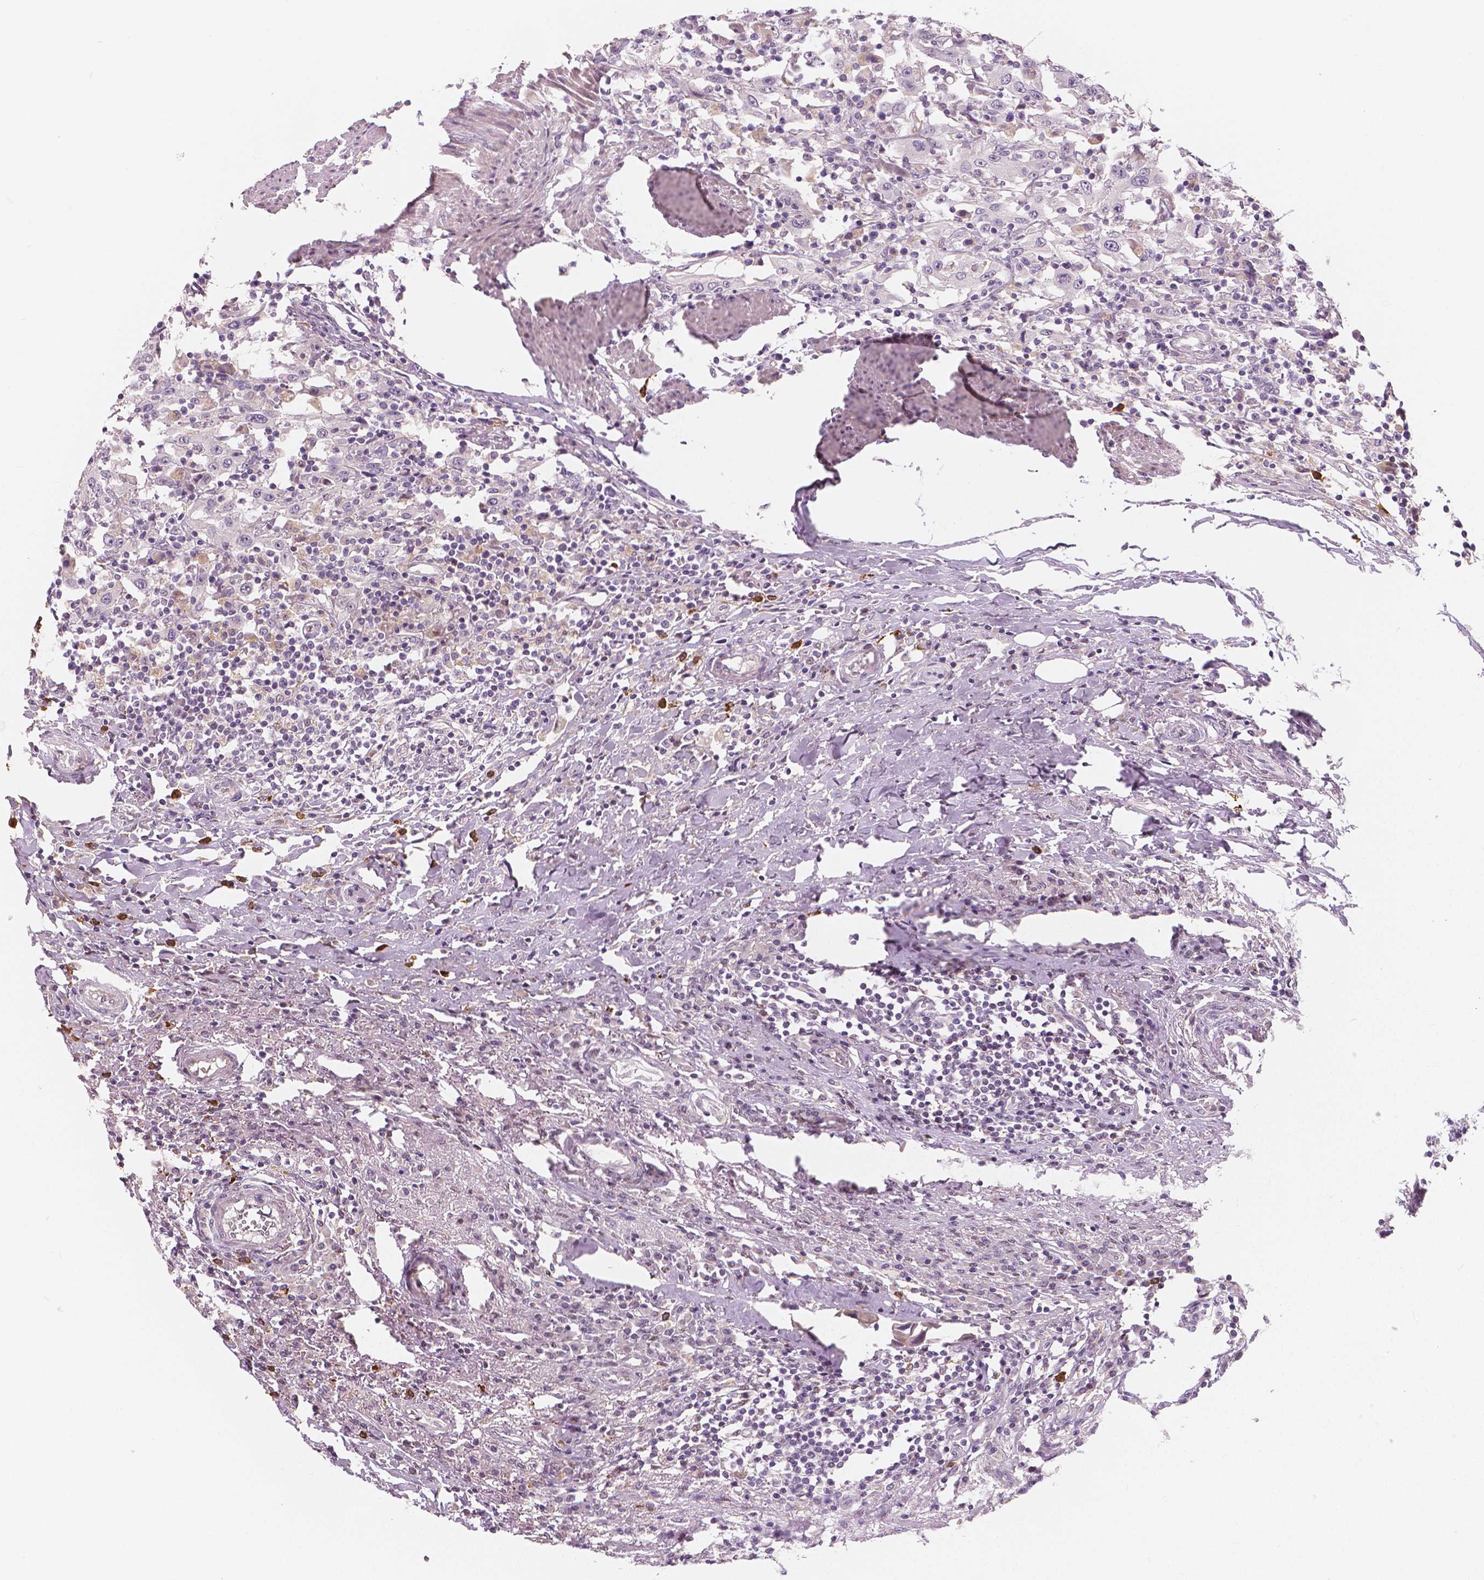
{"staining": {"intensity": "negative", "quantity": "none", "location": "none"}, "tissue": "urothelial cancer", "cell_type": "Tumor cells", "image_type": "cancer", "snomed": [{"axis": "morphology", "description": "Urothelial carcinoma, High grade"}, {"axis": "topography", "description": "Urinary bladder"}], "caption": "High power microscopy micrograph of an IHC micrograph of urothelial cancer, revealing no significant positivity in tumor cells. (DAB immunohistochemistry visualized using brightfield microscopy, high magnification).", "gene": "RNASE7", "patient": {"sex": "male", "age": 61}}